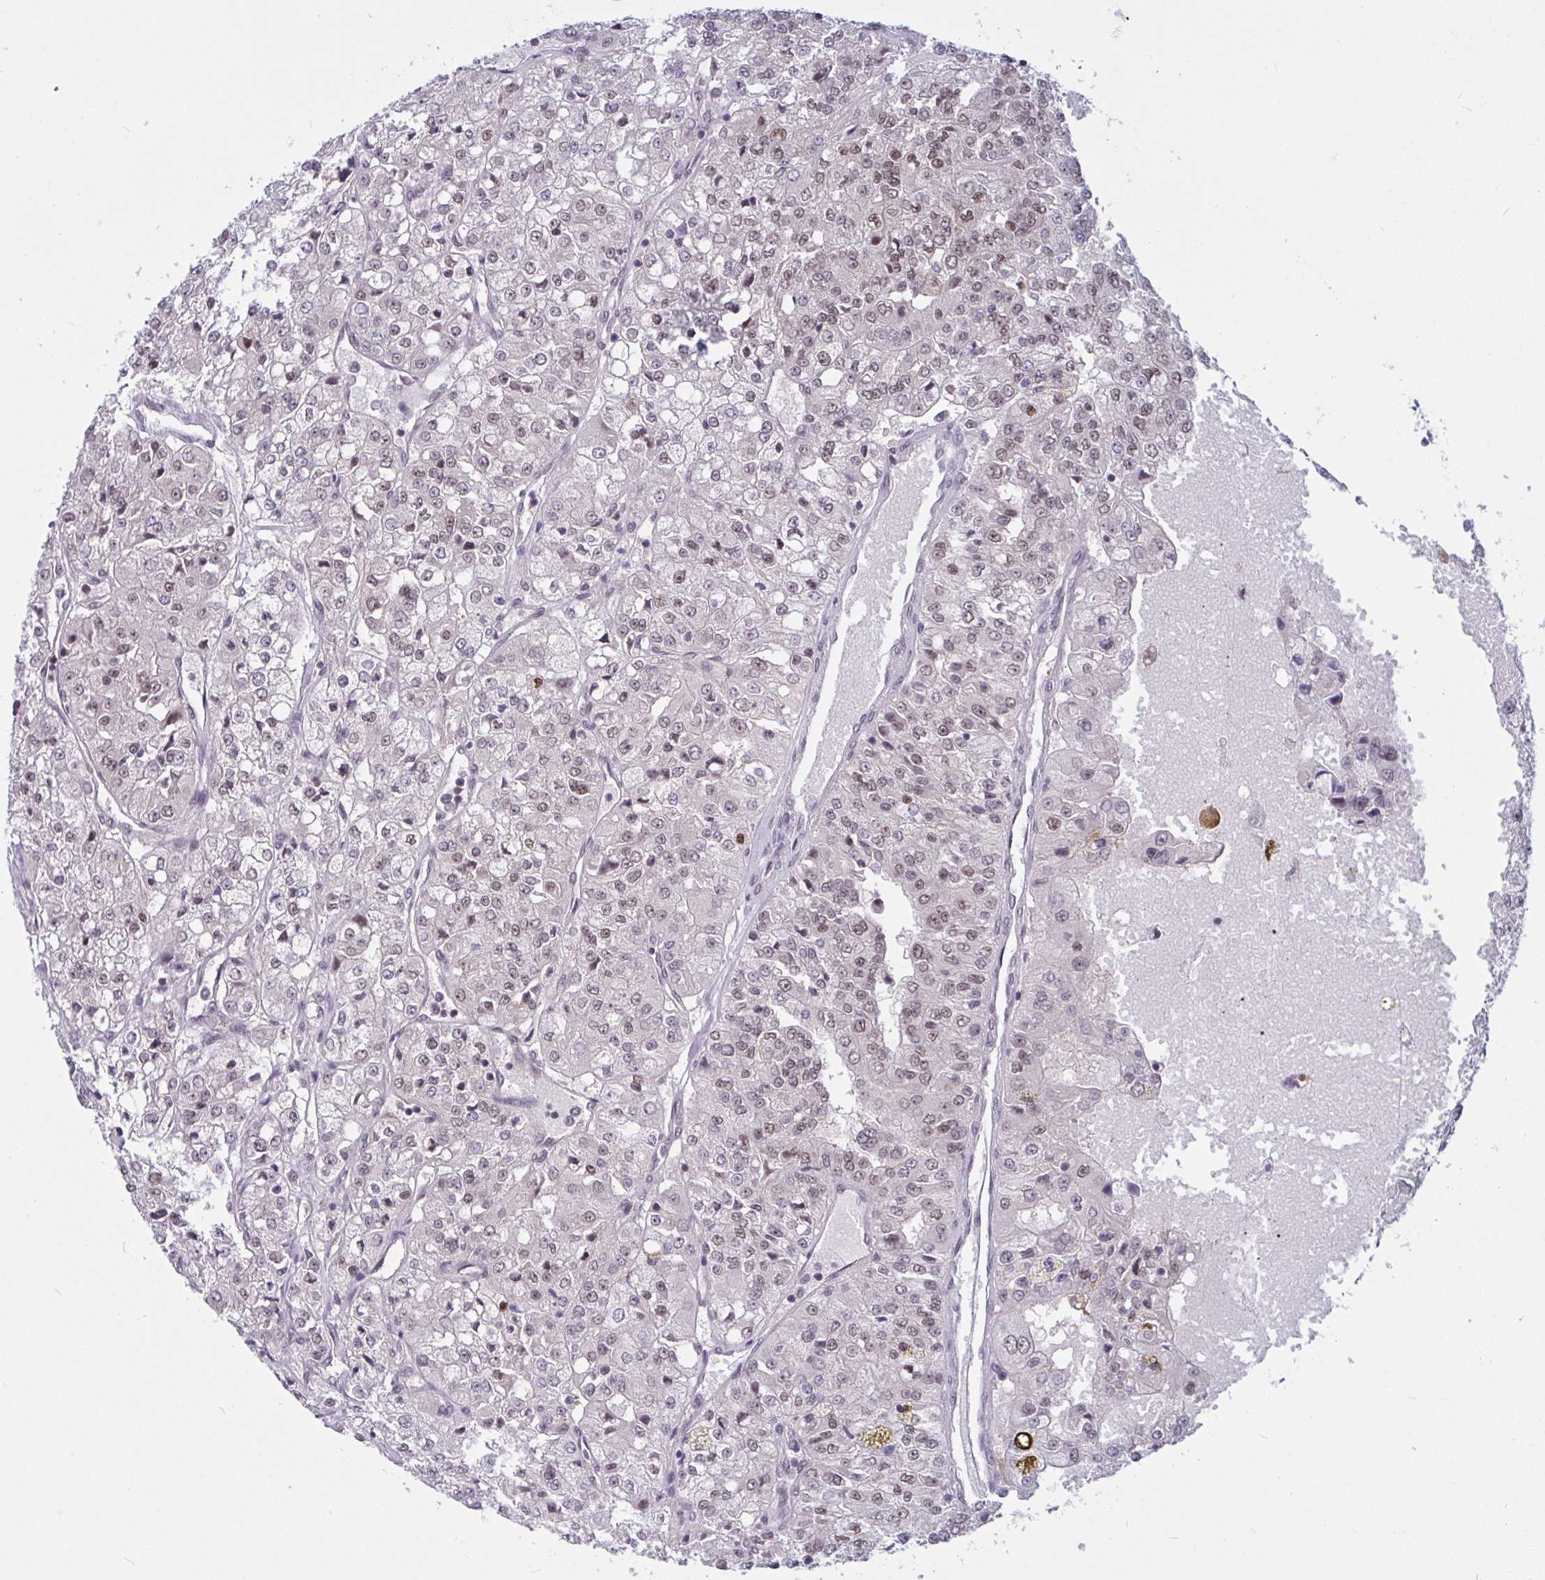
{"staining": {"intensity": "weak", "quantity": ">75%", "location": "nuclear"}, "tissue": "renal cancer", "cell_type": "Tumor cells", "image_type": "cancer", "snomed": [{"axis": "morphology", "description": "Adenocarcinoma, NOS"}, {"axis": "topography", "description": "Kidney"}], "caption": "Brown immunohistochemical staining in adenocarcinoma (renal) reveals weak nuclear staining in approximately >75% of tumor cells. (brown staining indicates protein expression, while blue staining denotes nuclei).", "gene": "TSN", "patient": {"sex": "female", "age": 63}}